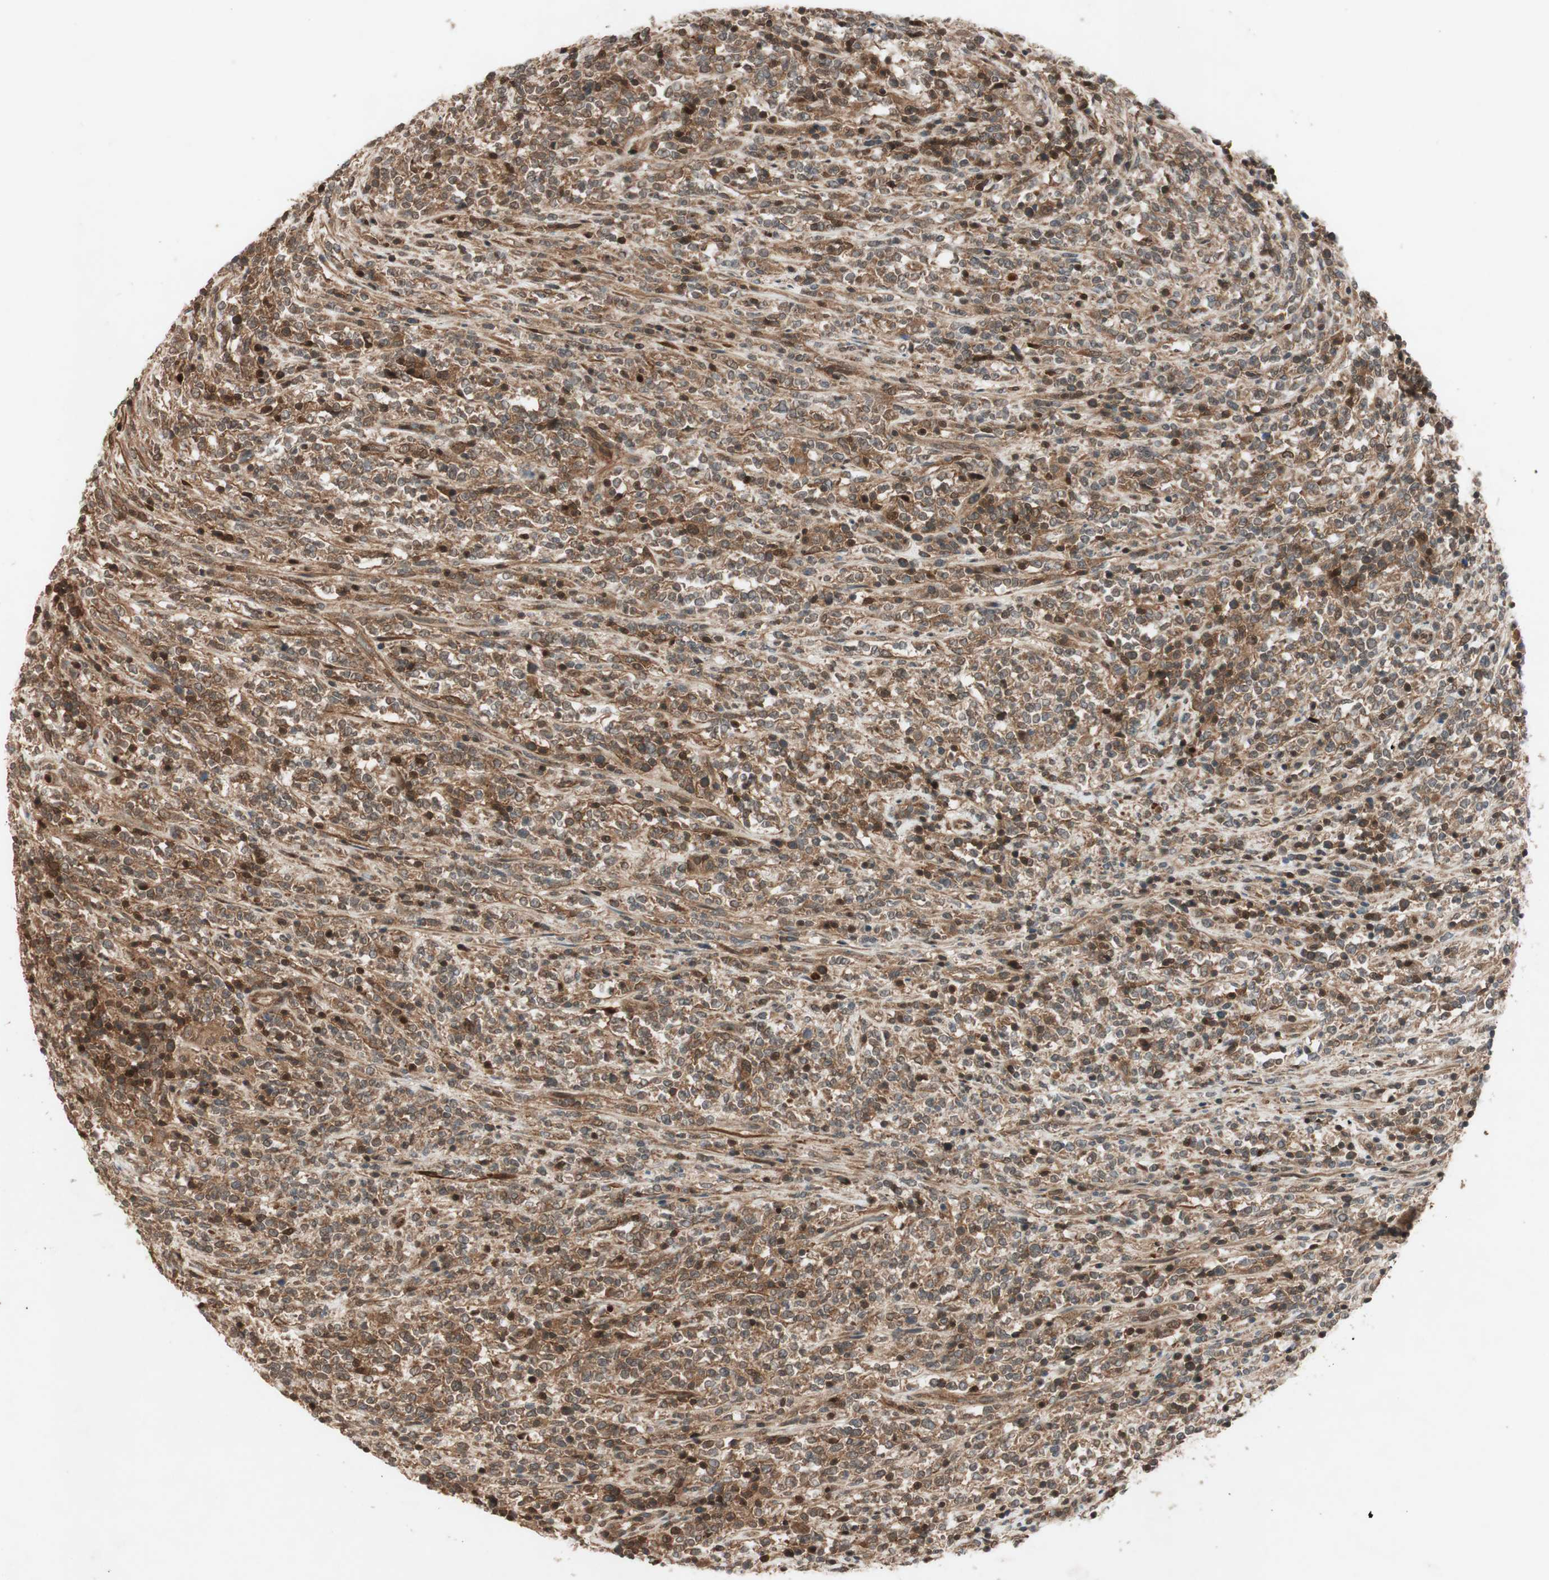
{"staining": {"intensity": "moderate", "quantity": ">75%", "location": "cytoplasmic/membranous,nuclear"}, "tissue": "lymphoma", "cell_type": "Tumor cells", "image_type": "cancer", "snomed": [{"axis": "morphology", "description": "Malignant lymphoma, non-Hodgkin's type, High grade"}, {"axis": "topography", "description": "Soft tissue"}], "caption": "Immunohistochemical staining of lymphoma shows medium levels of moderate cytoplasmic/membranous and nuclear protein expression in approximately >75% of tumor cells.", "gene": "EPHA8", "patient": {"sex": "male", "age": 18}}